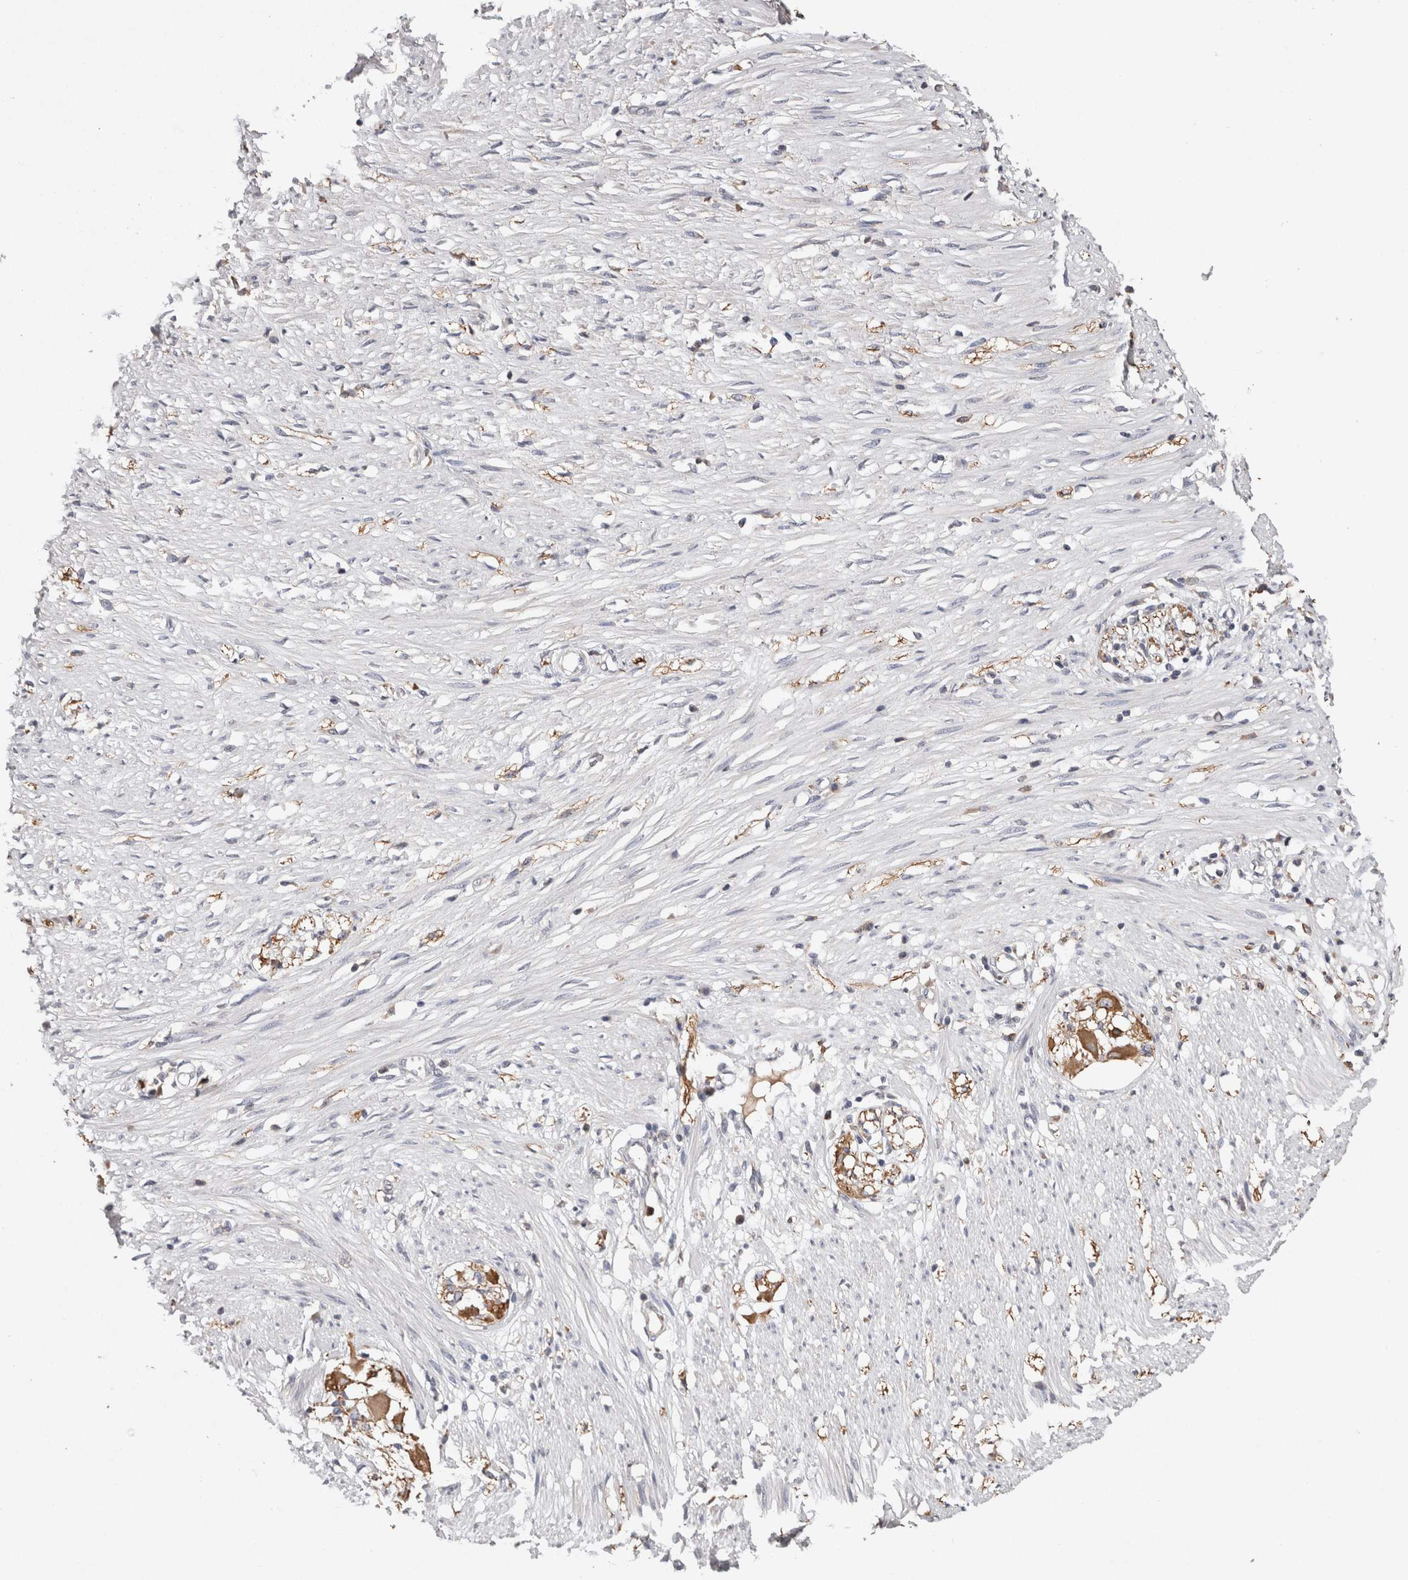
{"staining": {"intensity": "negative", "quantity": "none", "location": "none"}, "tissue": "soft tissue", "cell_type": "Fibroblasts", "image_type": "normal", "snomed": [{"axis": "morphology", "description": "Normal tissue, NOS"}, {"axis": "morphology", "description": "Adenocarcinoma, NOS"}, {"axis": "topography", "description": "Colon"}, {"axis": "topography", "description": "Peripheral nerve tissue"}], "caption": "Human soft tissue stained for a protein using immunohistochemistry (IHC) exhibits no positivity in fibroblasts.", "gene": "FABP7", "patient": {"sex": "male", "age": 14}}